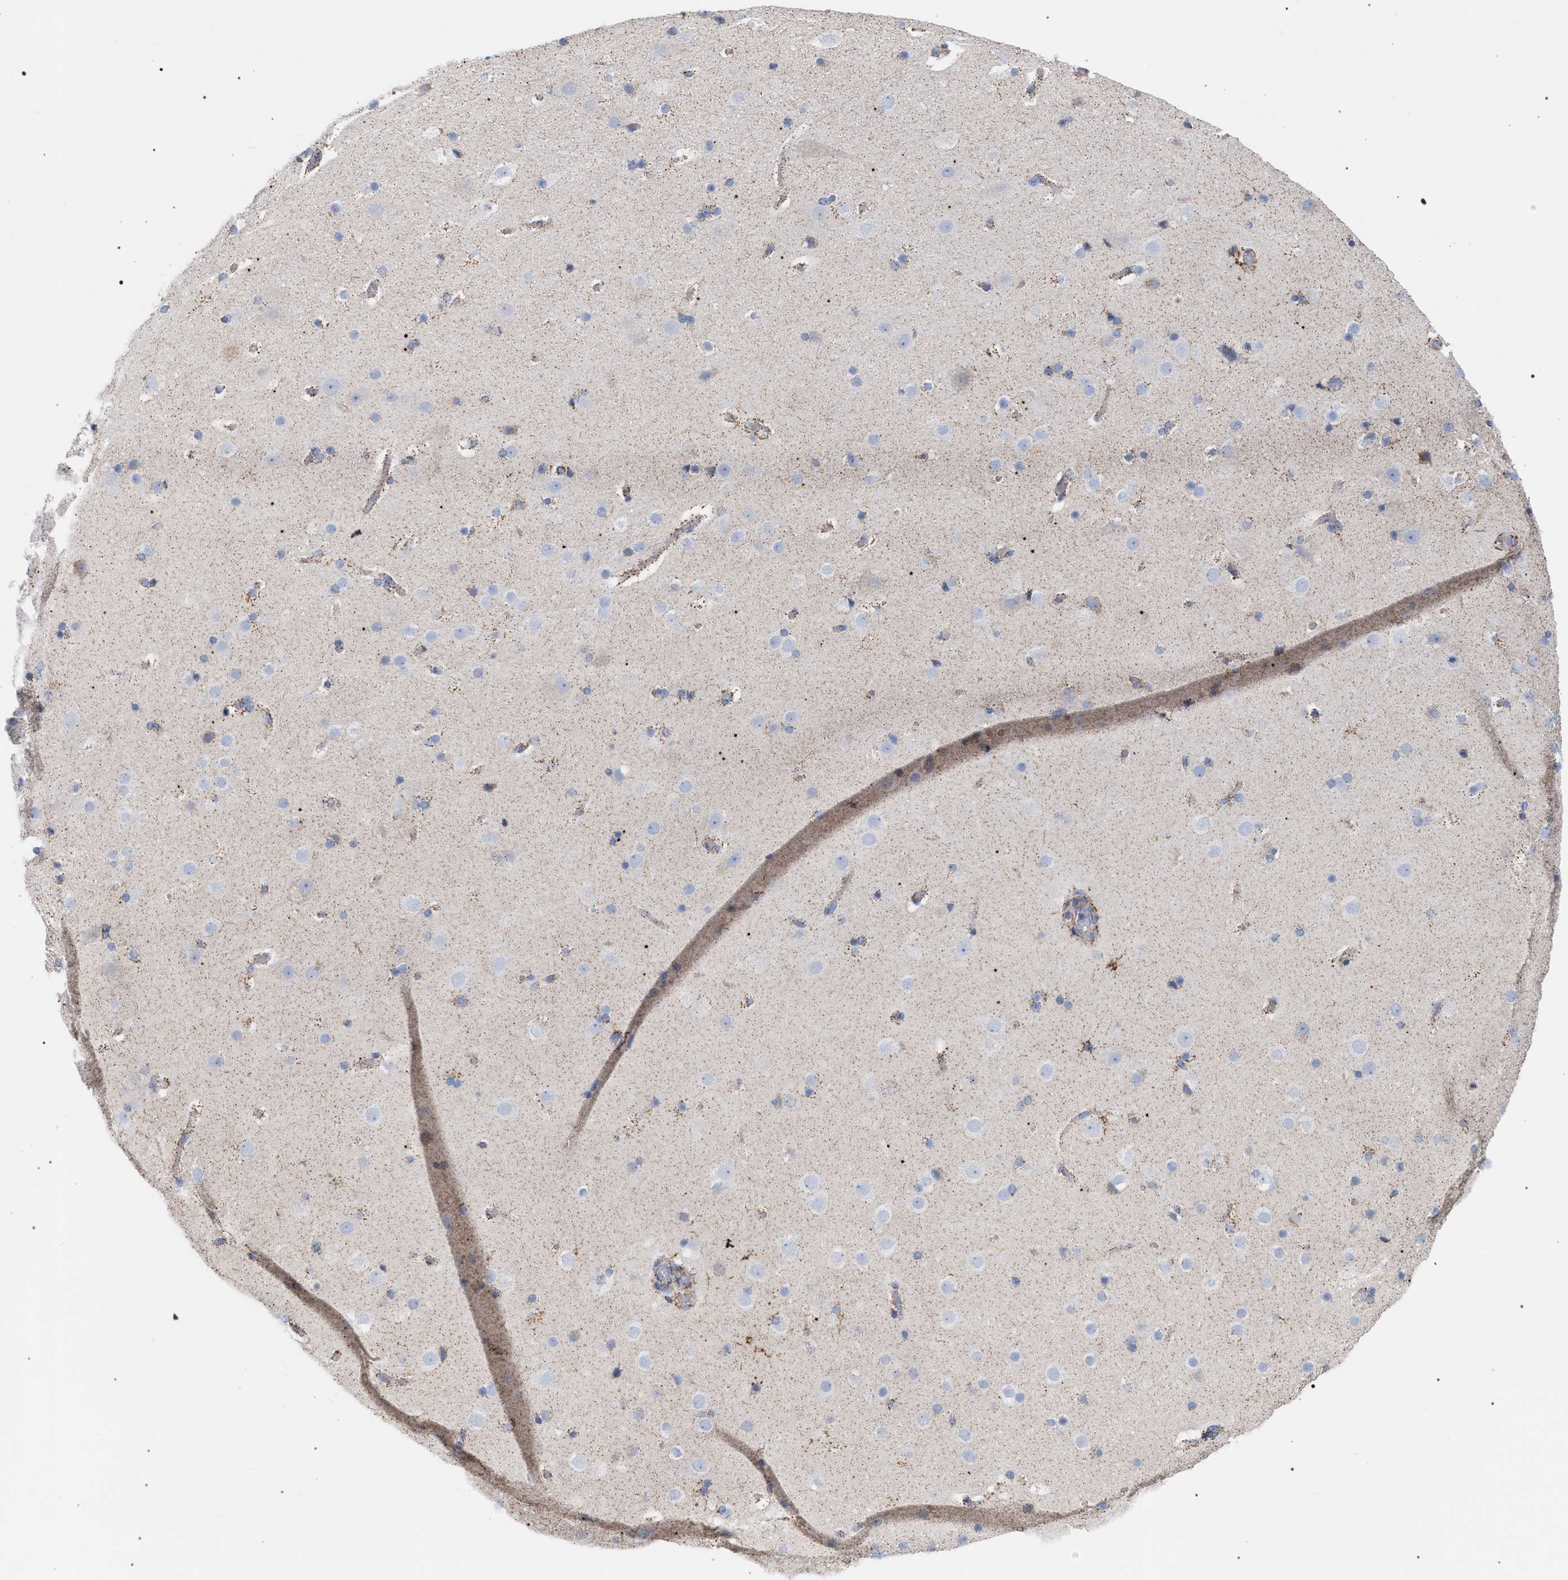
{"staining": {"intensity": "weak", "quantity": ">75%", "location": "cytoplasmic/membranous"}, "tissue": "cerebral cortex", "cell_type": "Endothelial cells", "image_type": "normal", "snomed": [{"axis": "morphology", "description": "Normal tissue, NOS"}, {"axis": "topography", "description": "Cerebral cortex"}], "caption": "Human cerebral cortex stained for a protein (brown) shows weak cytoplasmic/membranous positive positivity in approximately >75% of endothelial cells.", "gene": "ECI2", "patient": {"sex": "male", "age": 57}}